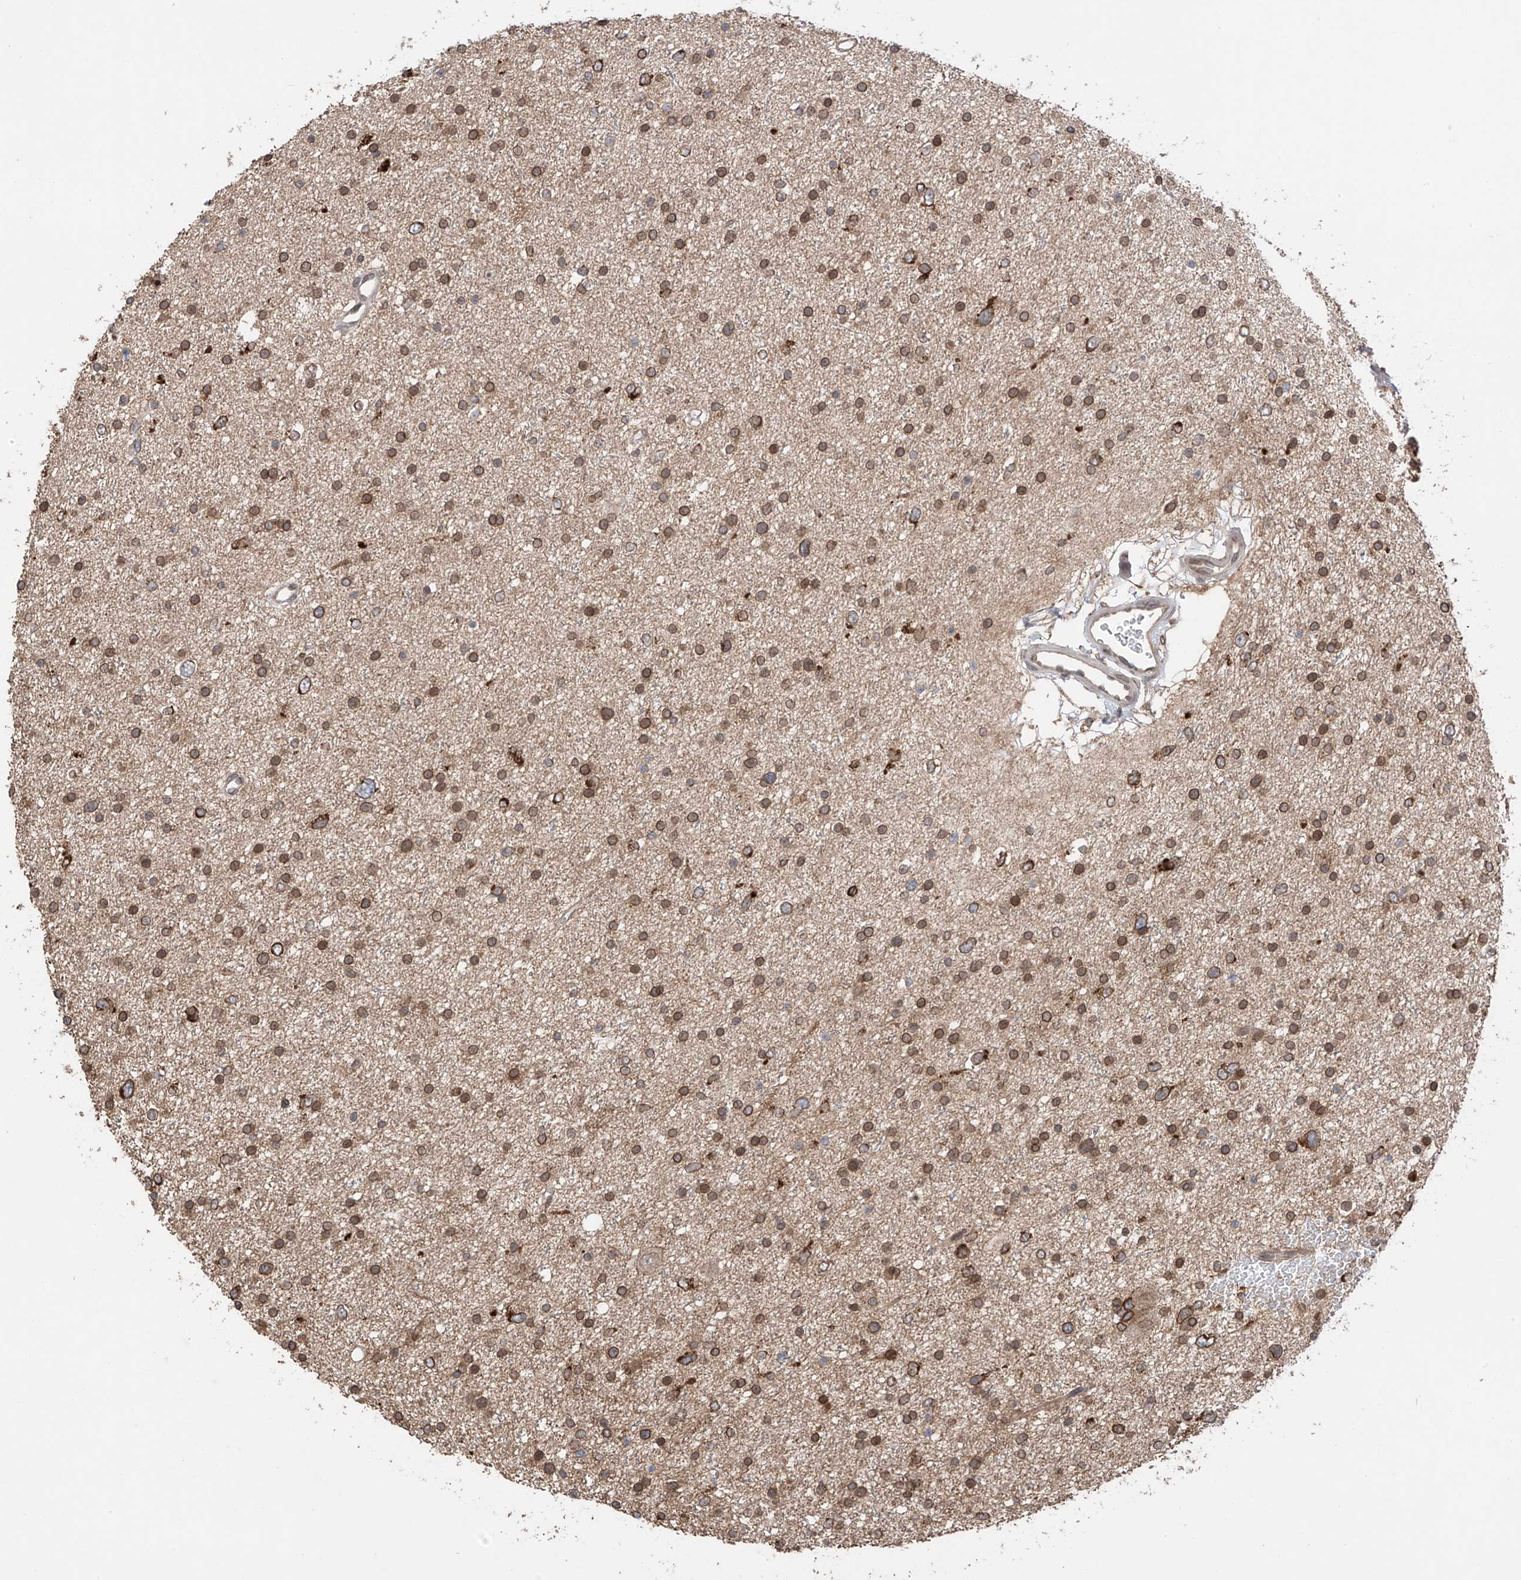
{"staining": {"intensity": "moderate", "quantity": ">75%", "location": "cytoplasmic/membranous,nuclear"}, "tissue": "glioma", "cell_type": "Tumor cells", "image_type": "cancer", "snomed": [{"axis": "morphology", "description": "Glioma, malignant, Low grade"}, {"axis": "topography", "description": "Brain"}], "caption": "A histopathology image showing moderate cytoplasmic/membranous and nuclear staining in approximately >75% of tumor cells in glioma, as visualized by brown immunohistochemical staining.", "gene": "AHCTF1", "patient": {"sex": "female", "age": 37}}